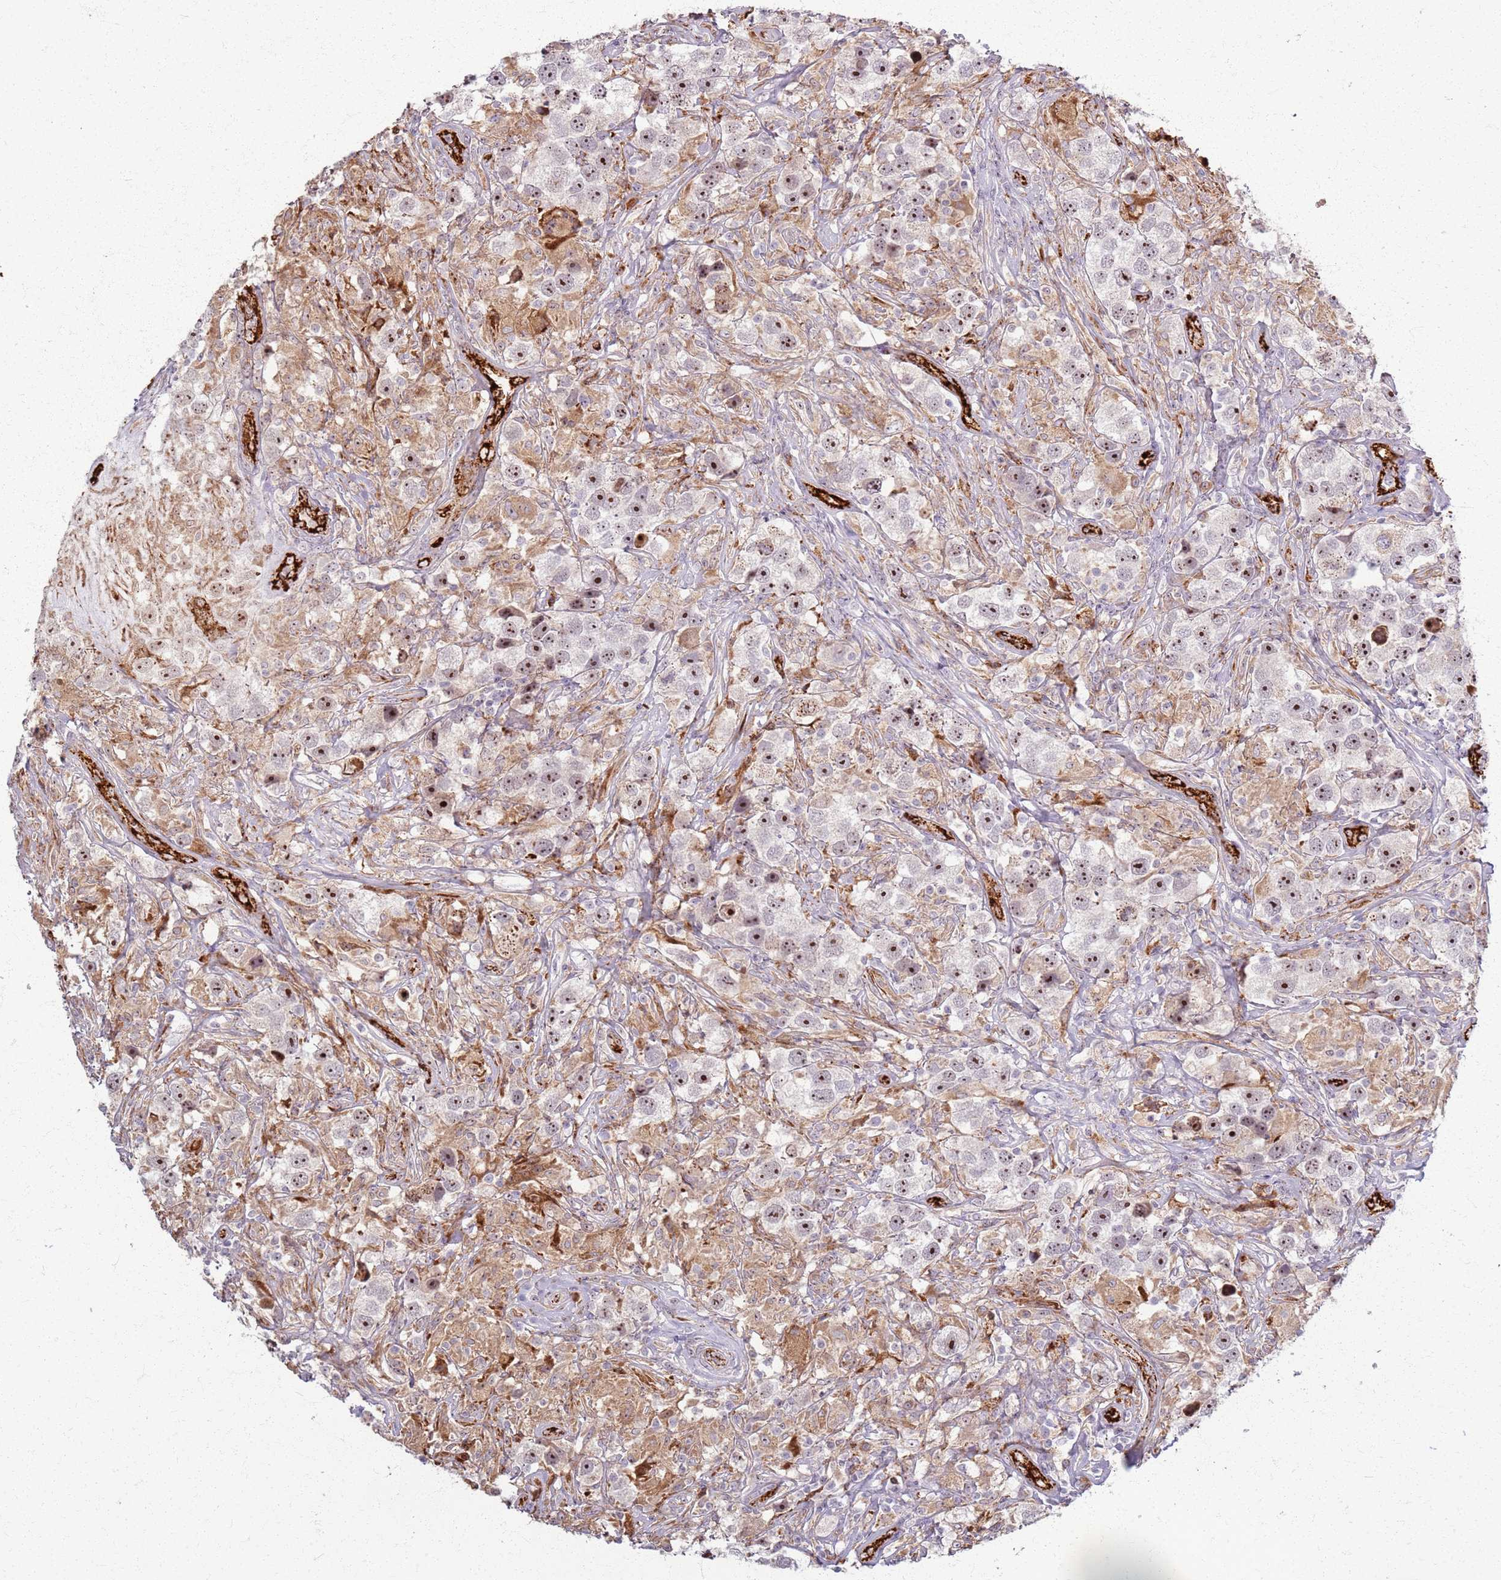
{"staining": {"intensity": "strong", "quantity": ">75%", "location": "nuclear"}, "tissue": "testis cancer", "cell_type": "Tumor cells", "image_type": "cancer", "snomed": [{"axis": "morphology", "description": "Seminoma, NOS"}, {"axis": "topography", "description": "Testis"}], "caption": "The immunohistochemical stain highlights strong nuclear expression in tumor cells of testis seminoma tissue.", "gene": "KRI1", "patient": {"sex": "male", "age": 49}}